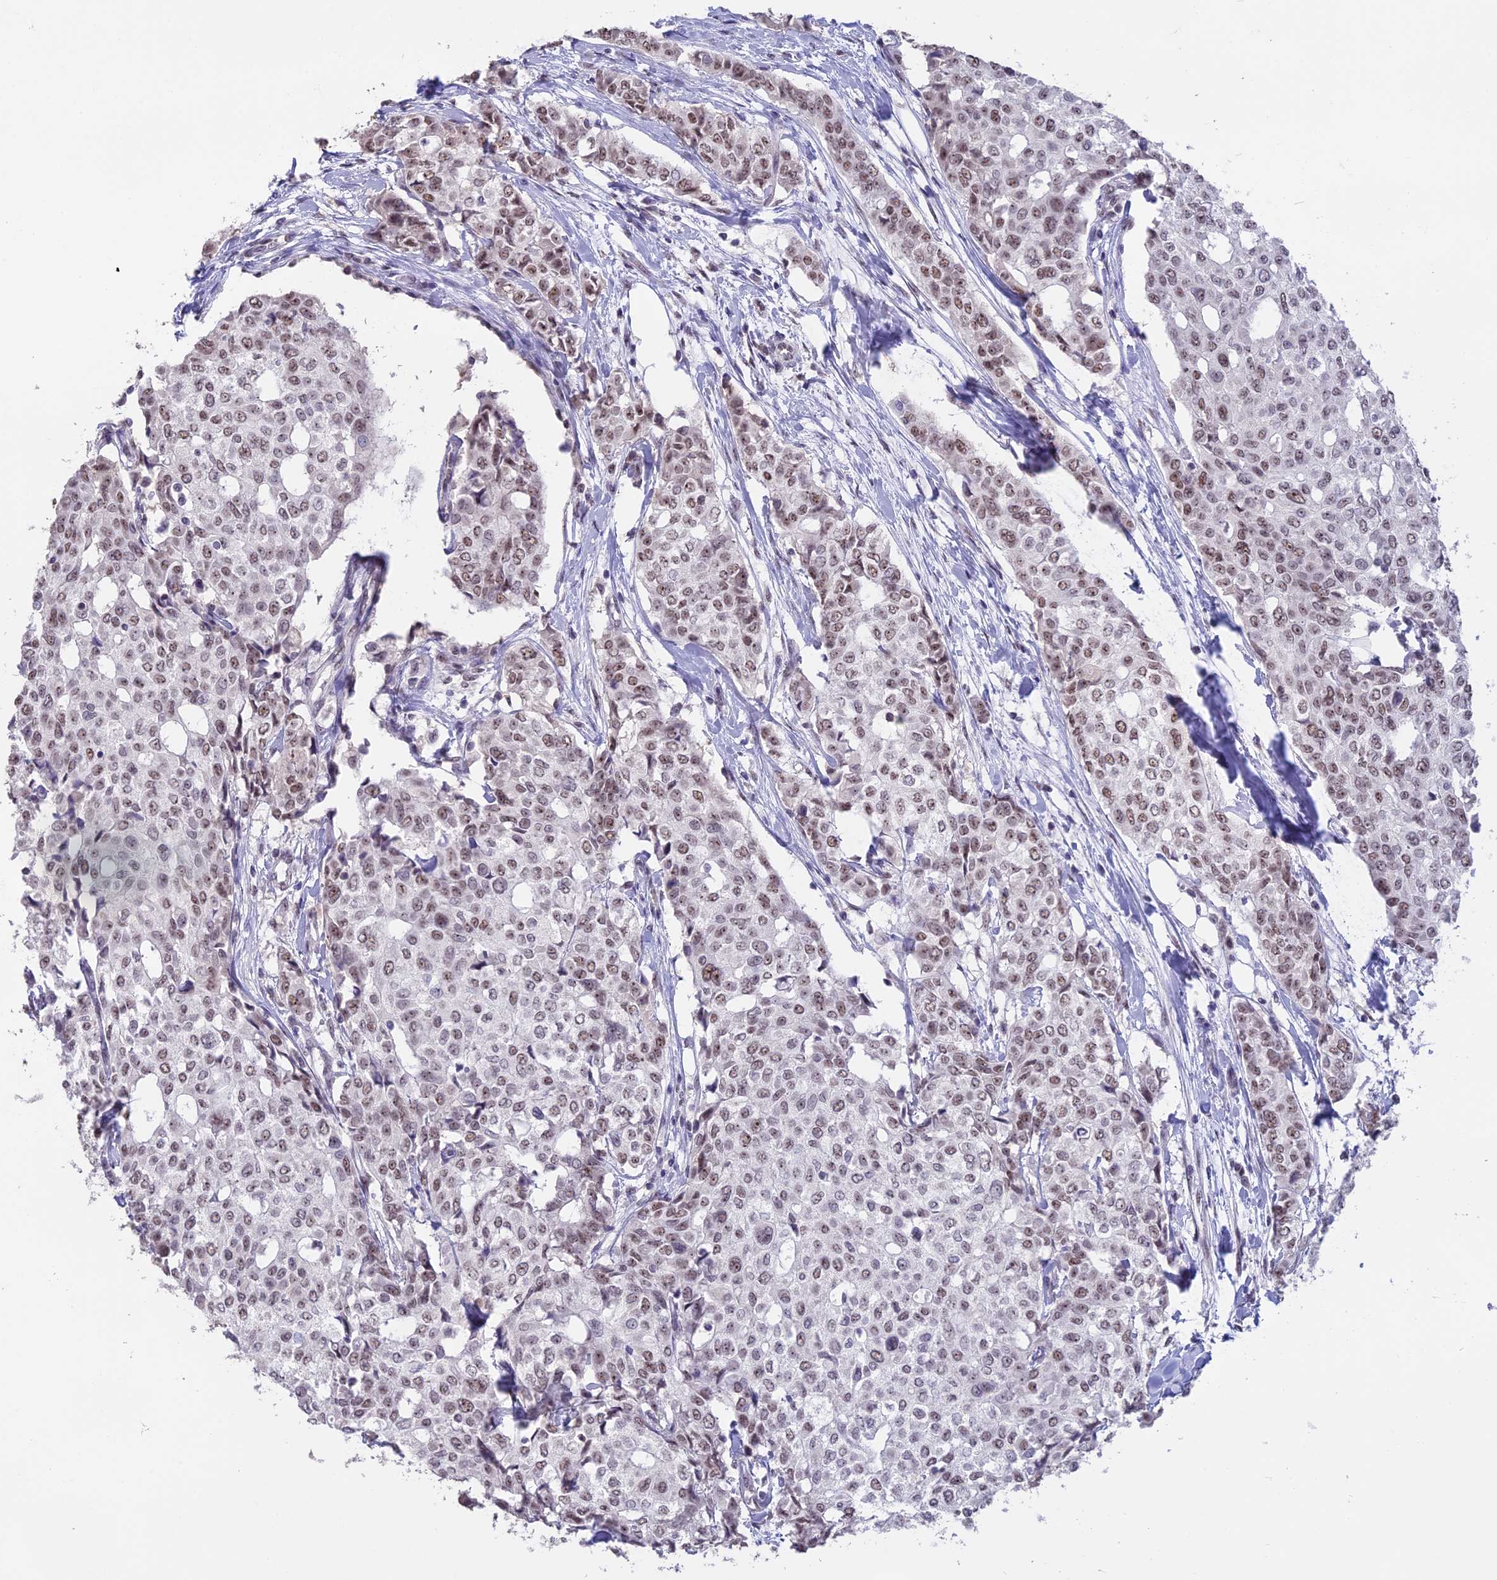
{"staining": {"intensity": "moderate", "quantity": ">75%", "location": "nuclear"}, "tissue": "breast cancer", "cell_type": "Tumor cells", "image_type": "cancer", "snomed": [{"axis": "morphology", "description": "Lobular carcinoma"}, {"axis": "topography", "description": "Breast"}], "caption": "Breast cancer (lobular carcinoma) tissue exhibits moderate nuclear staining in approximately >75% of tumor cells", "gene": "SETD2", "patient": {"sex": "female", "age": 51}}